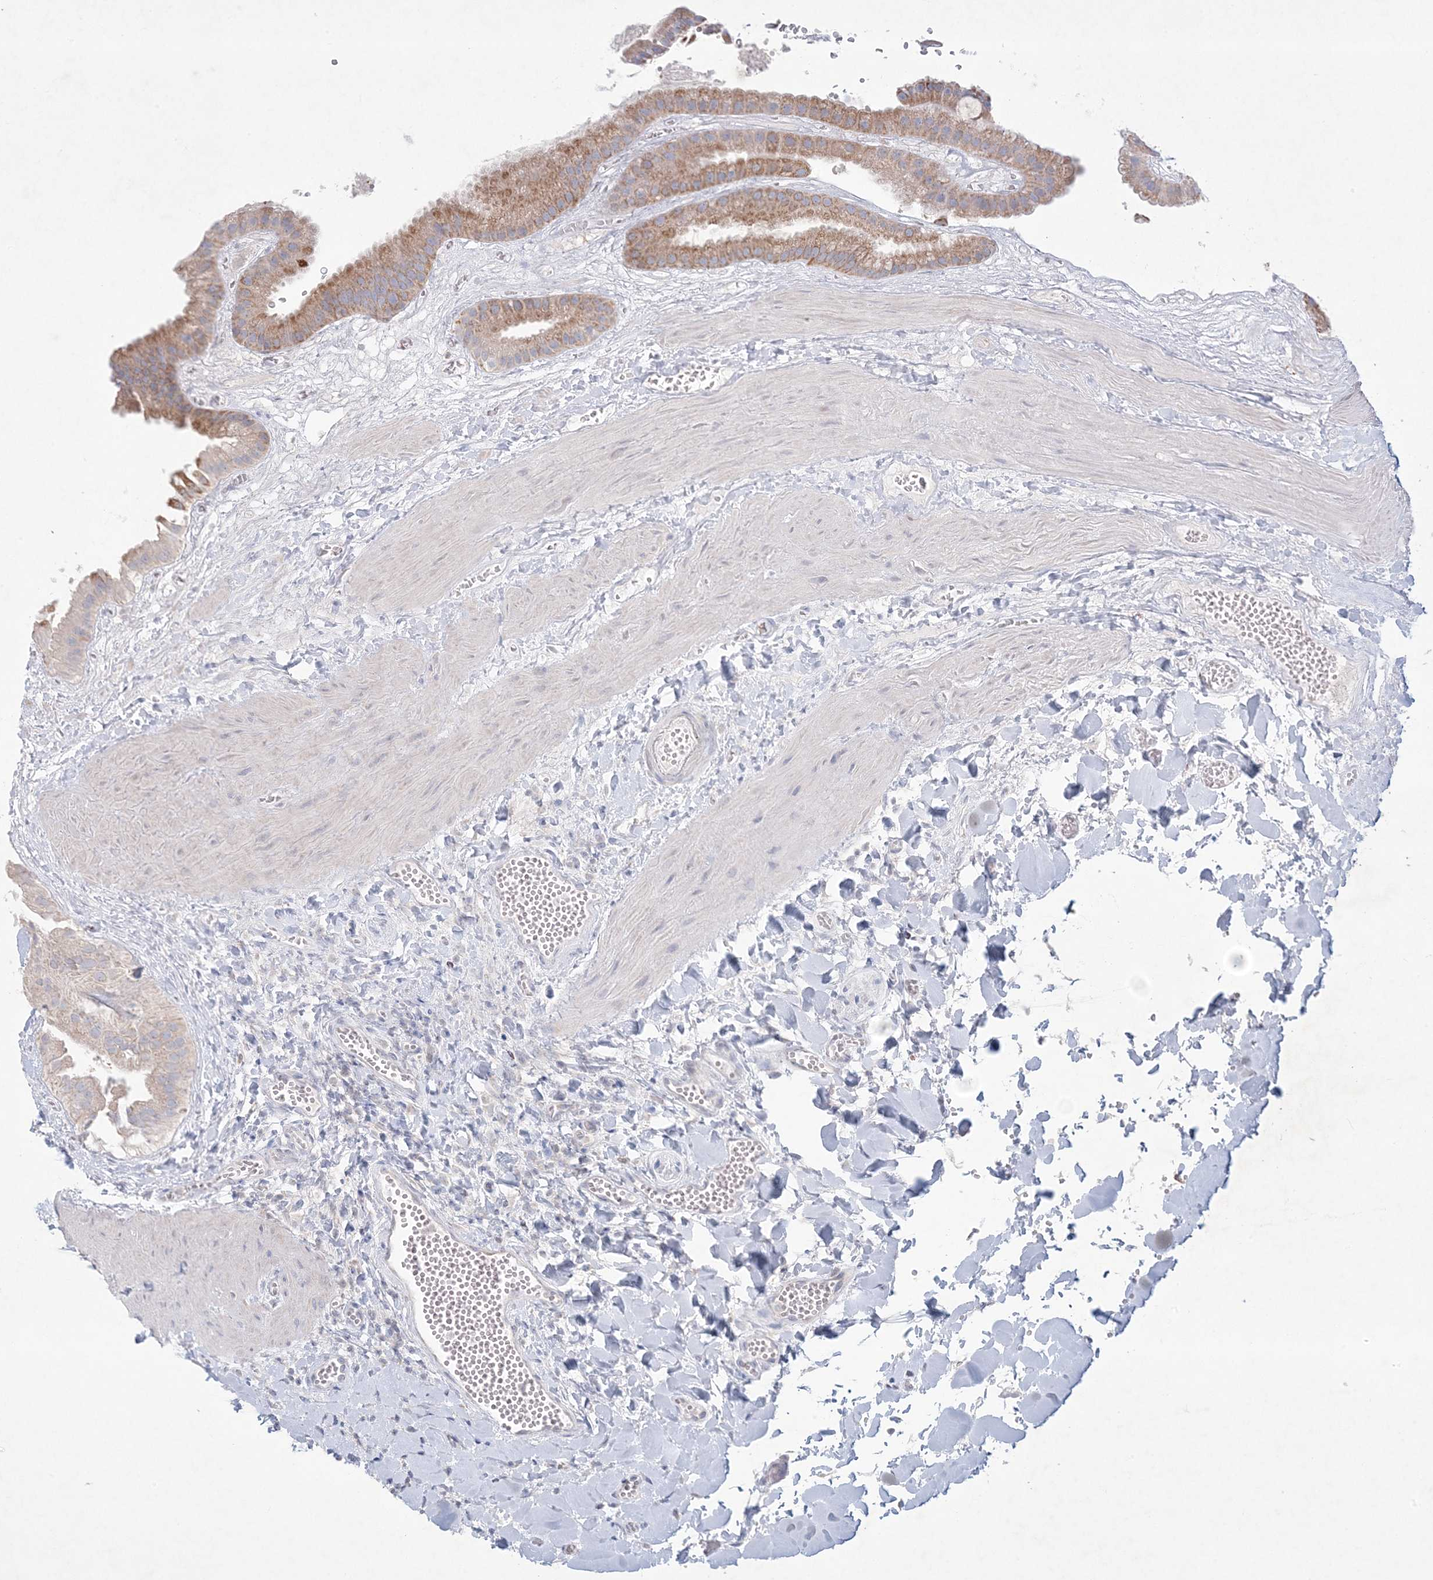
{"staining": {"intensity": "moderate", "quantity": ">75%", "location": "cytoplasmic/membranous"}, "tissue": "gallbladder", "cell_type": "Glandular cells", "image_type": "normal", "snomed": [{"axis": "morphology", "description": "Normal tissue, NOS"}, {"axis": "topography", "description": "Gallbladder"}], "caption": "IHC histopathology image of benign gallbladder stained for a protein (brown), which exhibits medium levels of moderate cytoplasmic/membranous expression in approximately >75% of glandular cells.", "gene": "KCTD6", "patient": {"sex": "male", "age": 55}}